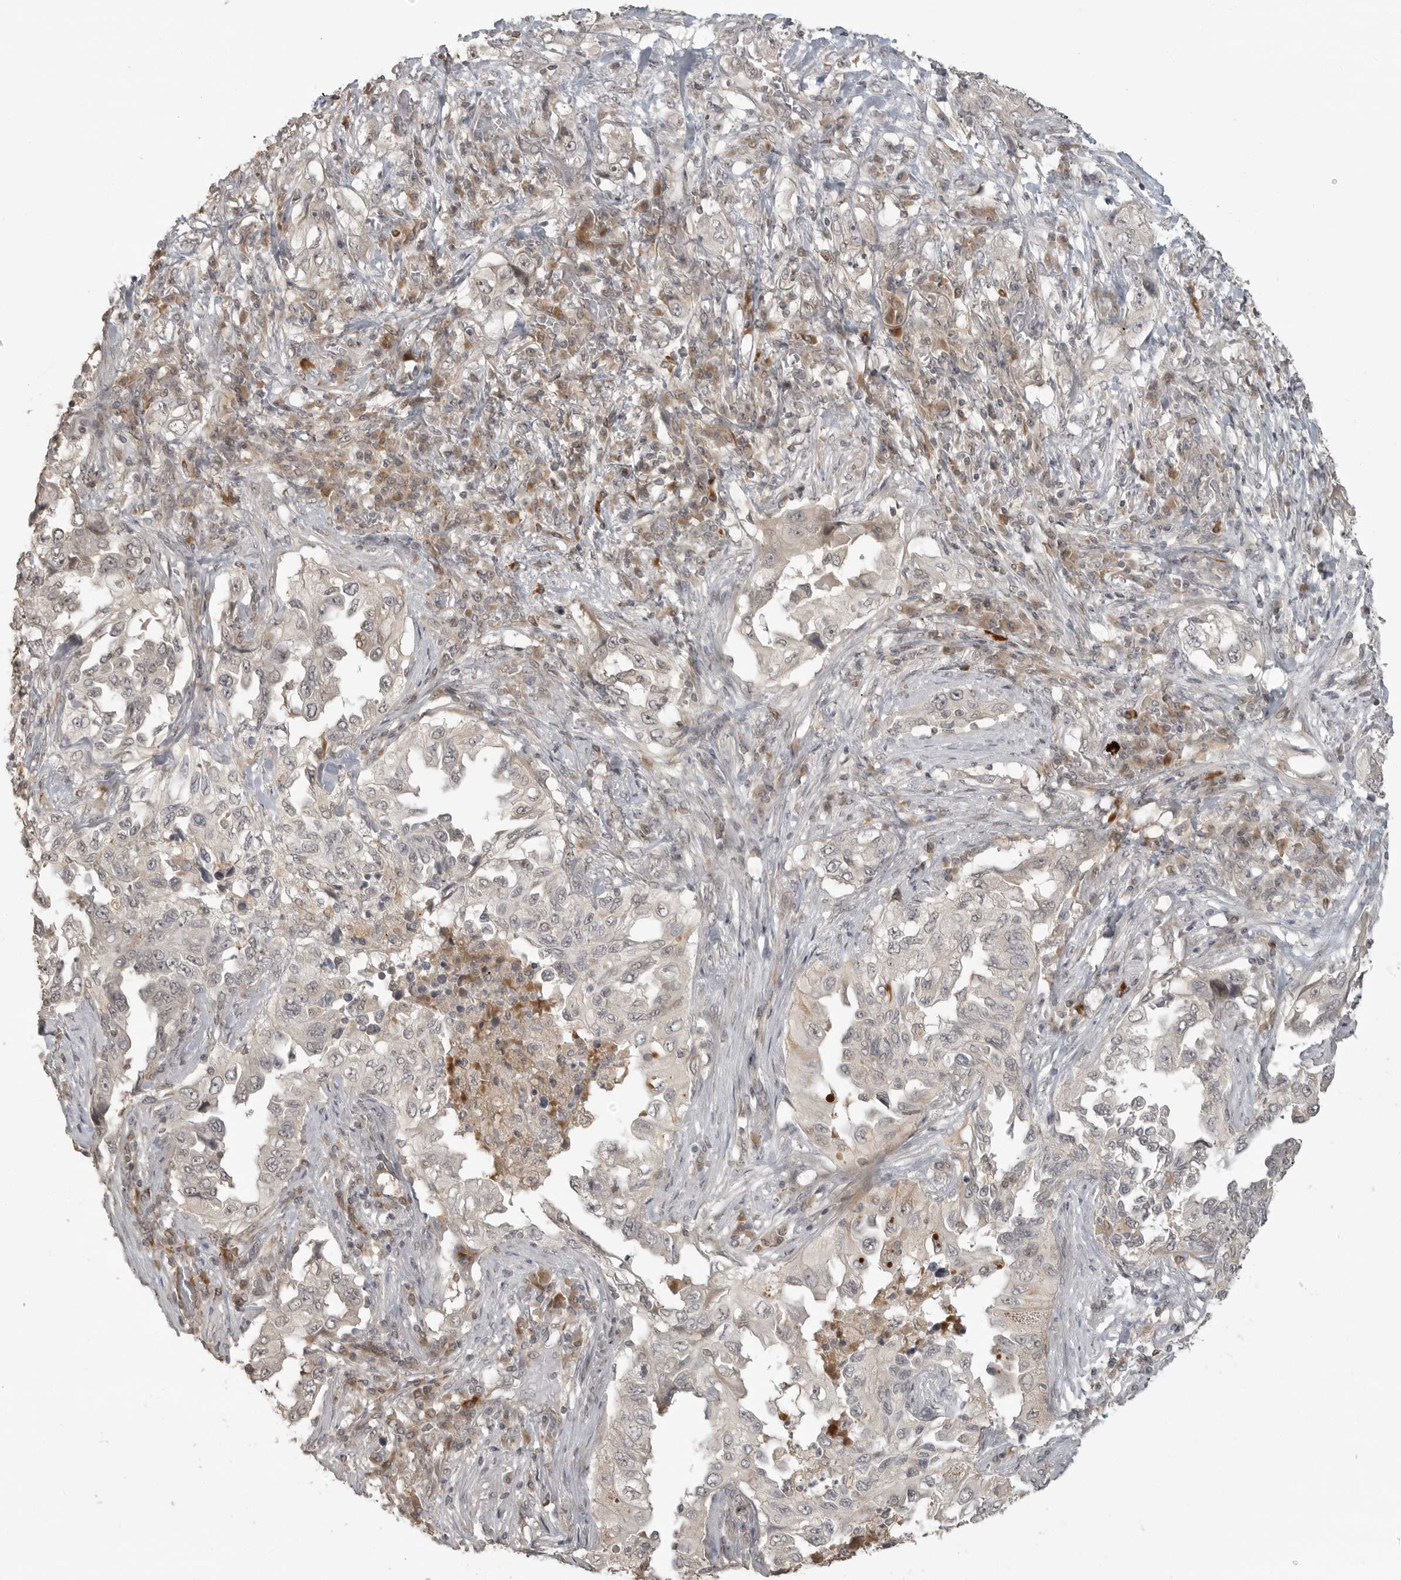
{"staining": {"intensity": "negative", "quantity": "none", "location": "none"}, "tissue": "lung cancer", "cell_type": "Tumor cells", "image_type": "cancer", "snomed": [{"axis": "morphology", "description": "Adenocarcinoma, NOS"}, {"axis": "topography", "description": "Lung"}], "caption": "This is a histopathology image of IHC staining of adenocarcinoma (lung), which shows no positivity in tumor cells.", "gene": "SMG8", "patient": {"sex": "female", "age": 51}}